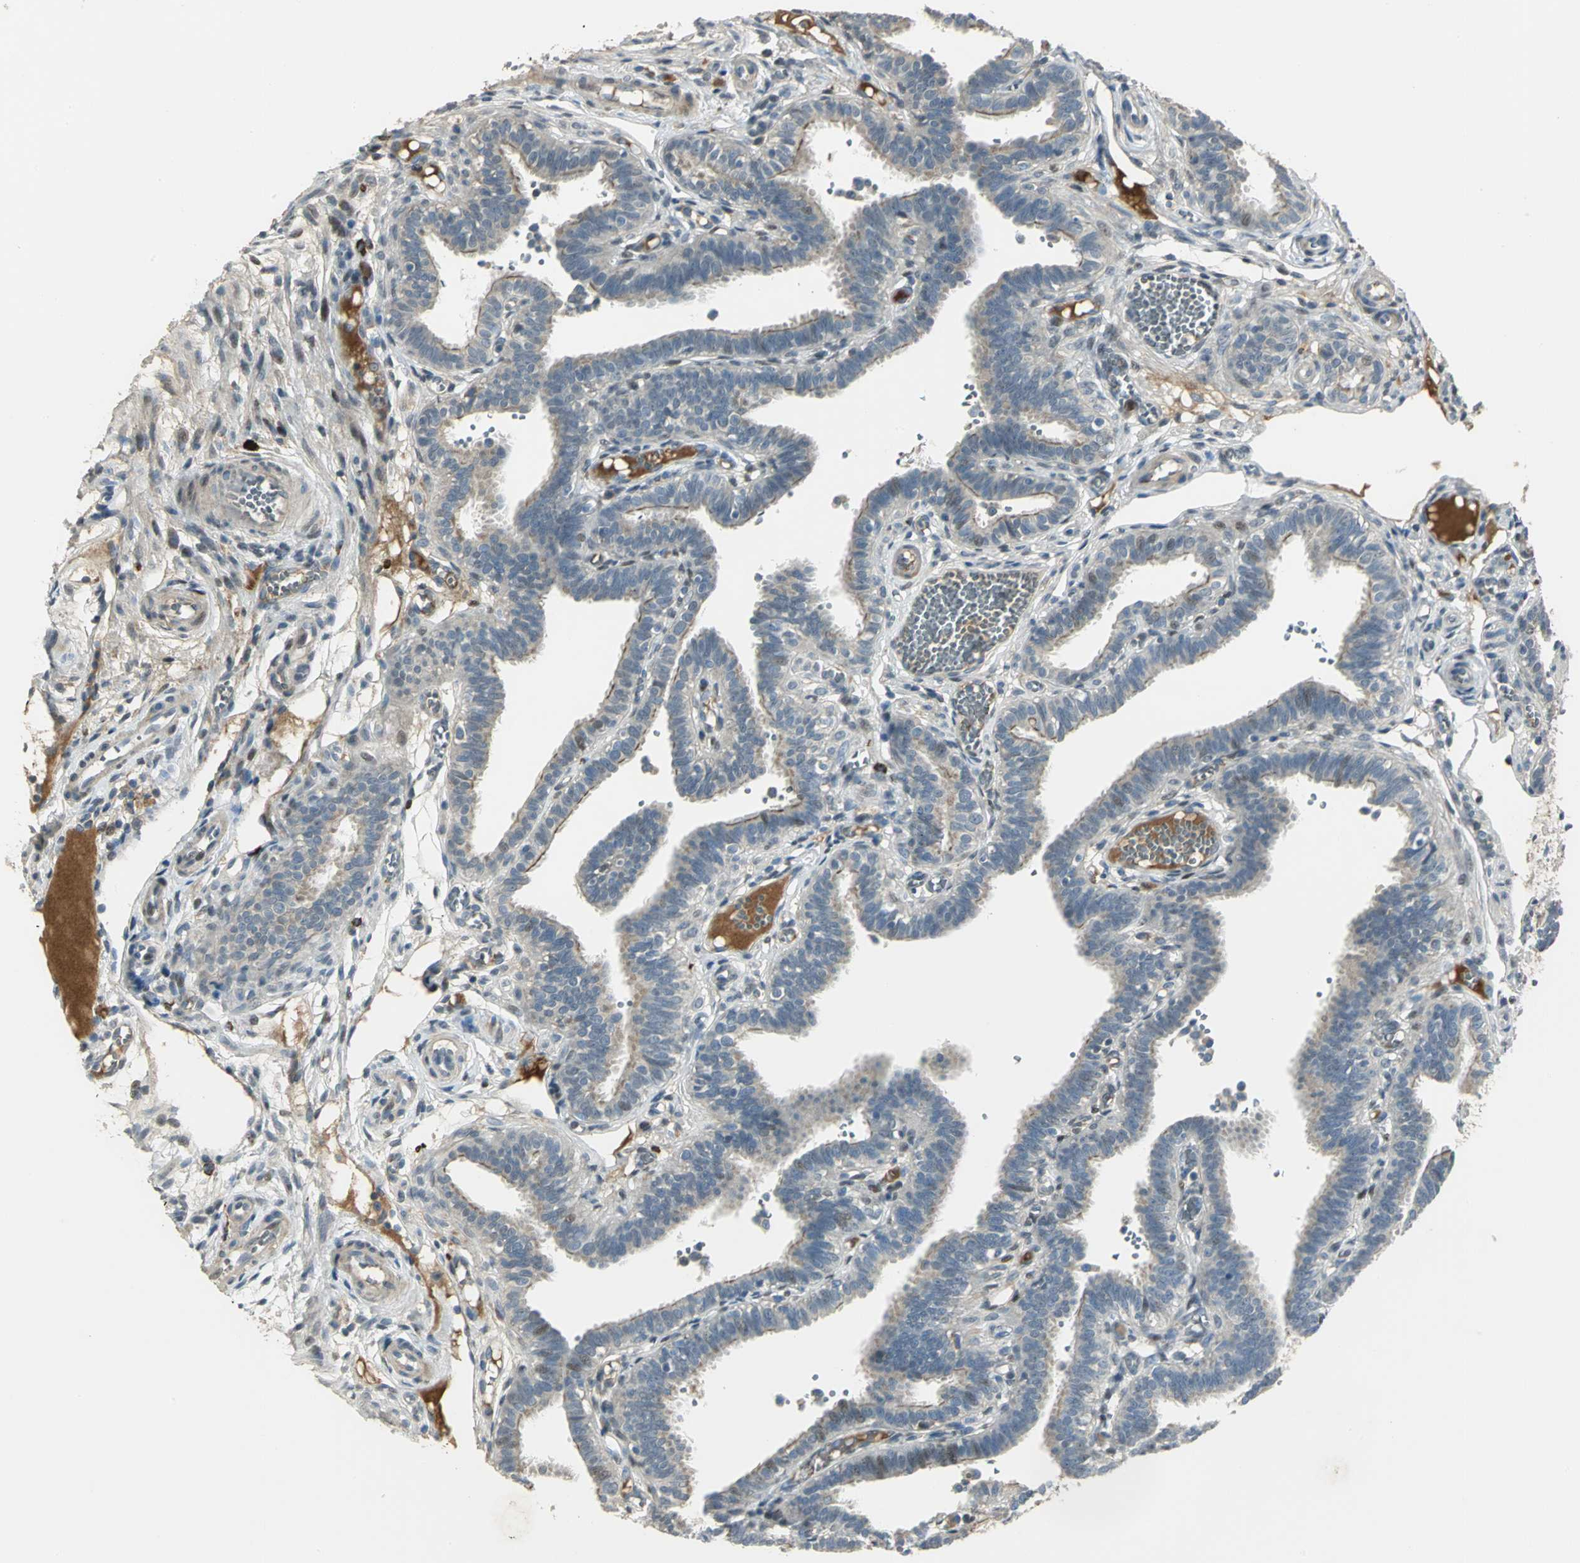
{"staining": {"intensity": "weak", "quantity": "25%-75%", "location": "cytoplasmic/membranous"}, "tissue": "fallopian tube", "cell_type": "Glandular cells", "image_type": "normal", "snomed": [{"axis": "morphology", "description": "Normal tissue, NOS"}, {"axis": "topography", "description": "Fallopian tube"}], "caption": "Fallopian tube was stained to show a protein in brown. There is low levels of weak cytoplasmic/membranous staining in approximately 25%-75% of glandular cells. Using DAB (3,3'-diaminobenzidine) (brown) and hematoxylin (blue) stains, captured at high magnification using brightfield microscopy.", "gene": "PROC", "patient": {"sex": "female", "age": 29}}